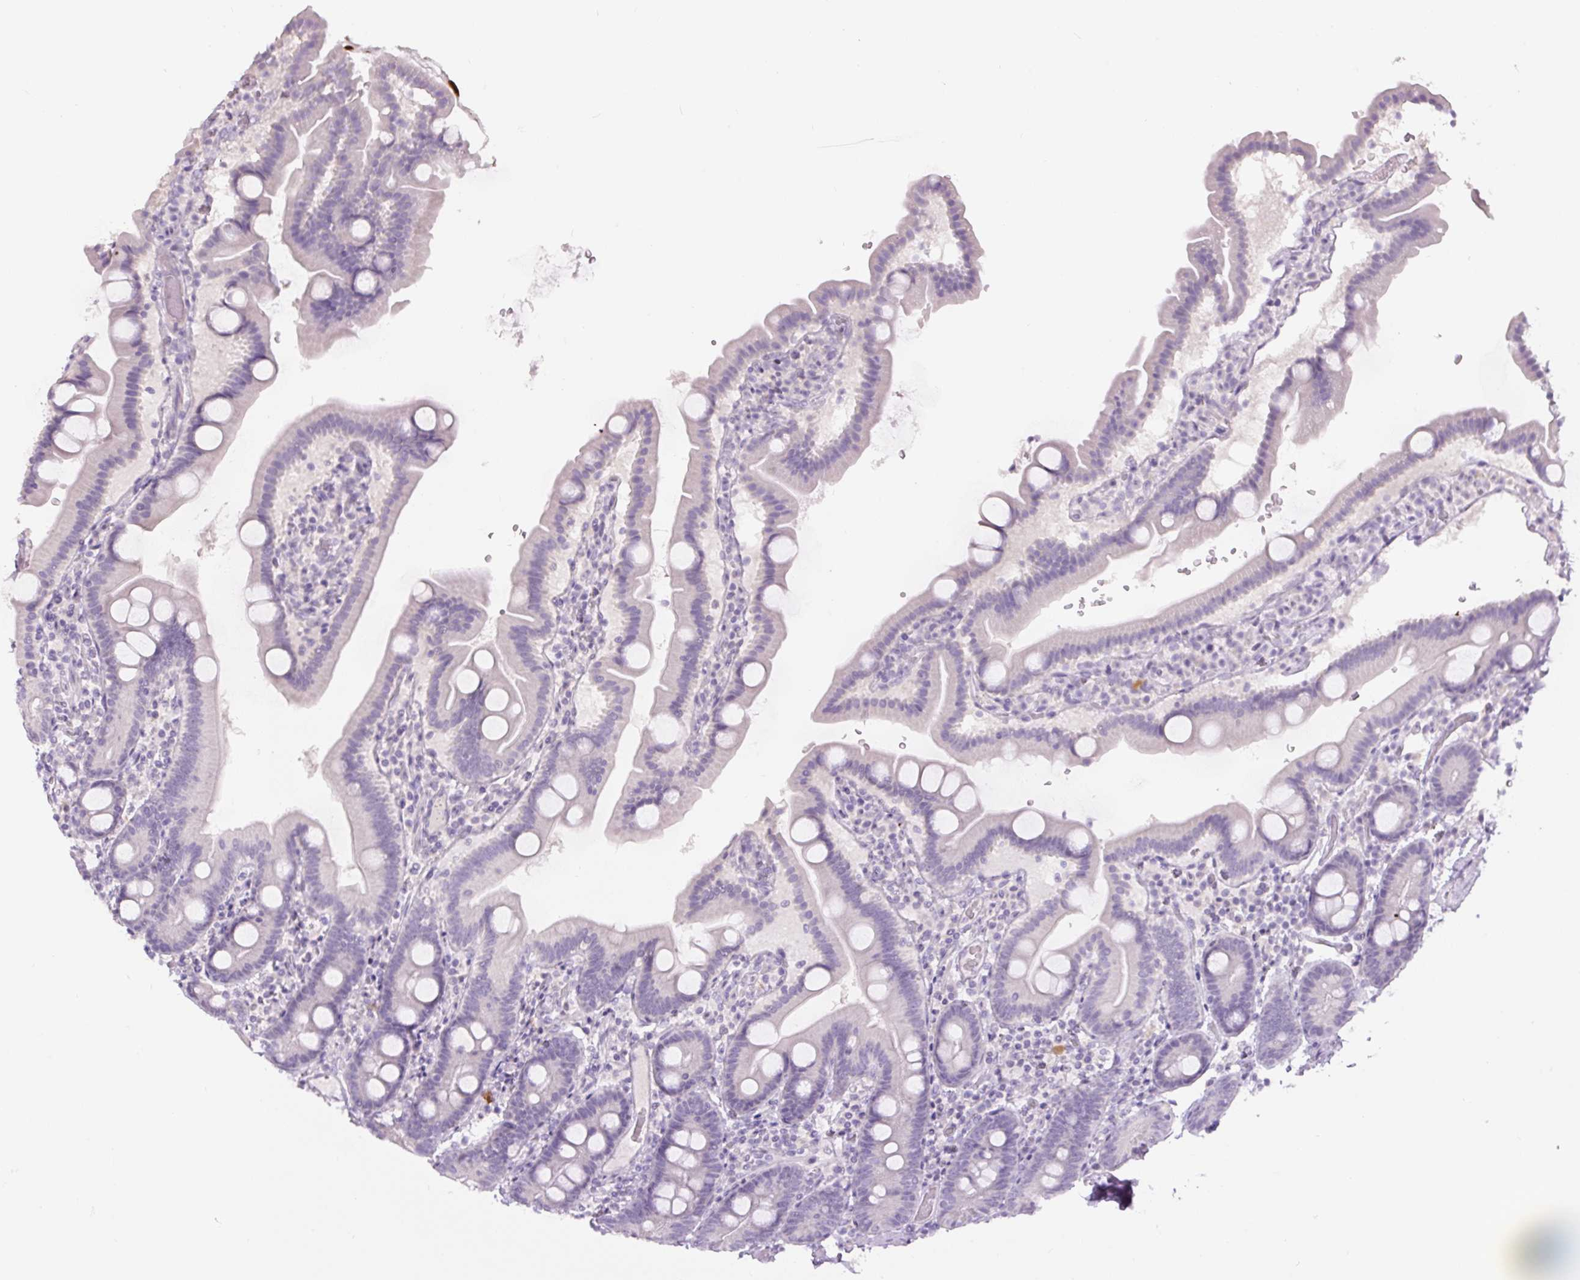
{"staining": {"intensity": "negative", "quantity": "none", "location": "none"}, "tissue": "duodenum", "cell_type": "Glandular cells", "image_type": "normal", "snomed": [{"axis": "morphology", "description": "Normal tissue, NOS"}, {"axis": "topography", "description": "Duodenum"}], "caption": "Protein analysis of benign duodenum exhibits no significant staining in glandular cells.", "gene": "SIX1", "patient": {"sex": "male", "age": 55}}